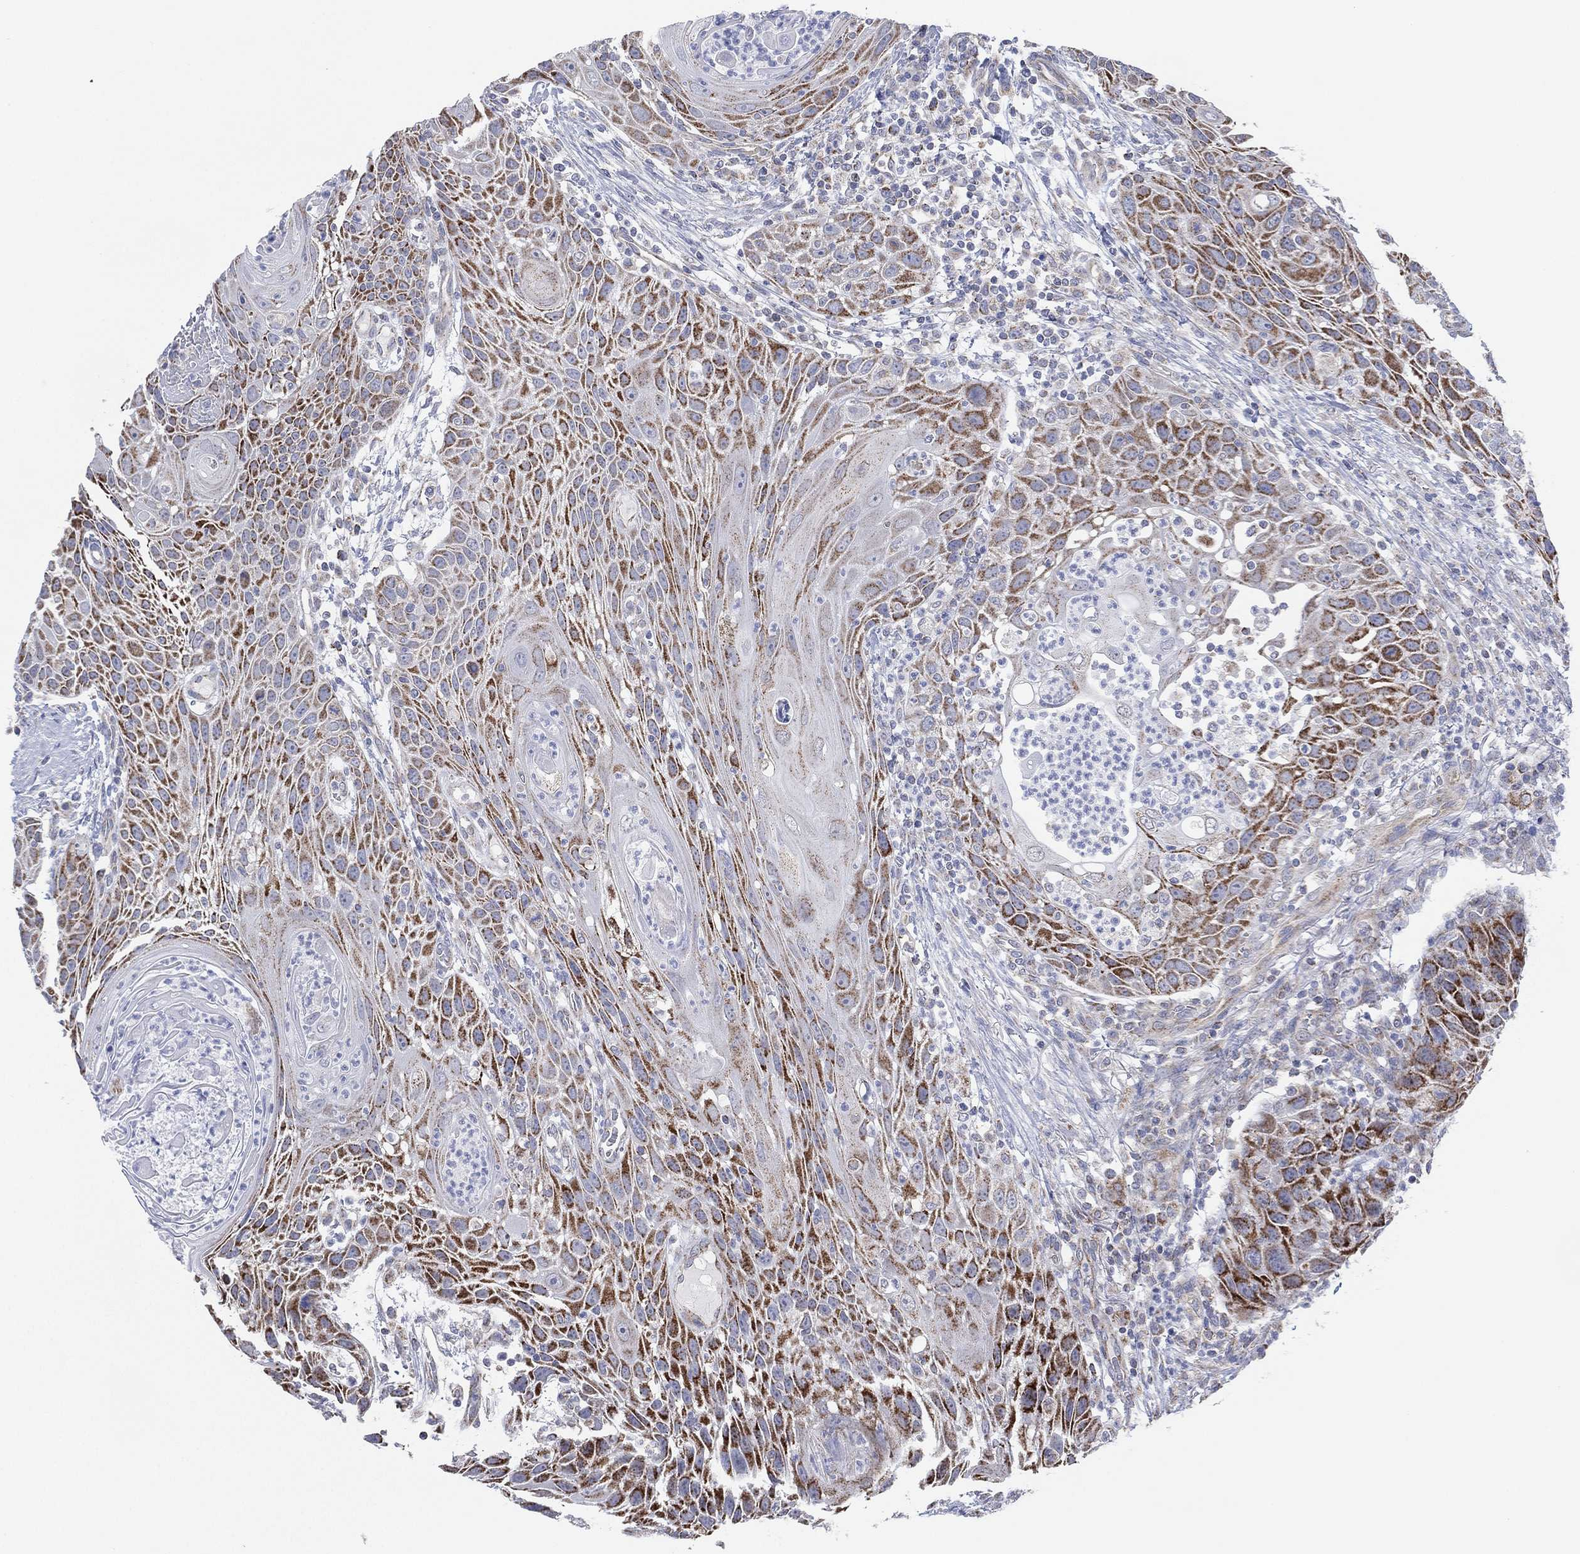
{"staining": {"intensity": "strong", "quantity": ">75%", "location": "cytoplasmic/membranous"}, "tissue": "head and neck cancer", "cell_type": "Tumor cells", "image_type": "cancer", "snomed": [{"axis": "morphology", "description": "Squamous cell carcinoma, NOS"}, {"axis": "topography", "description": "Head-Neck"}], "caption": "Brown immunohistochemical staining in head and neck cancer shows strong cytoplasmic/membranous positivity in approximately >75% of tumor cells.", "gene": "INA", "patient": {"sex": "male", "age": 69}}